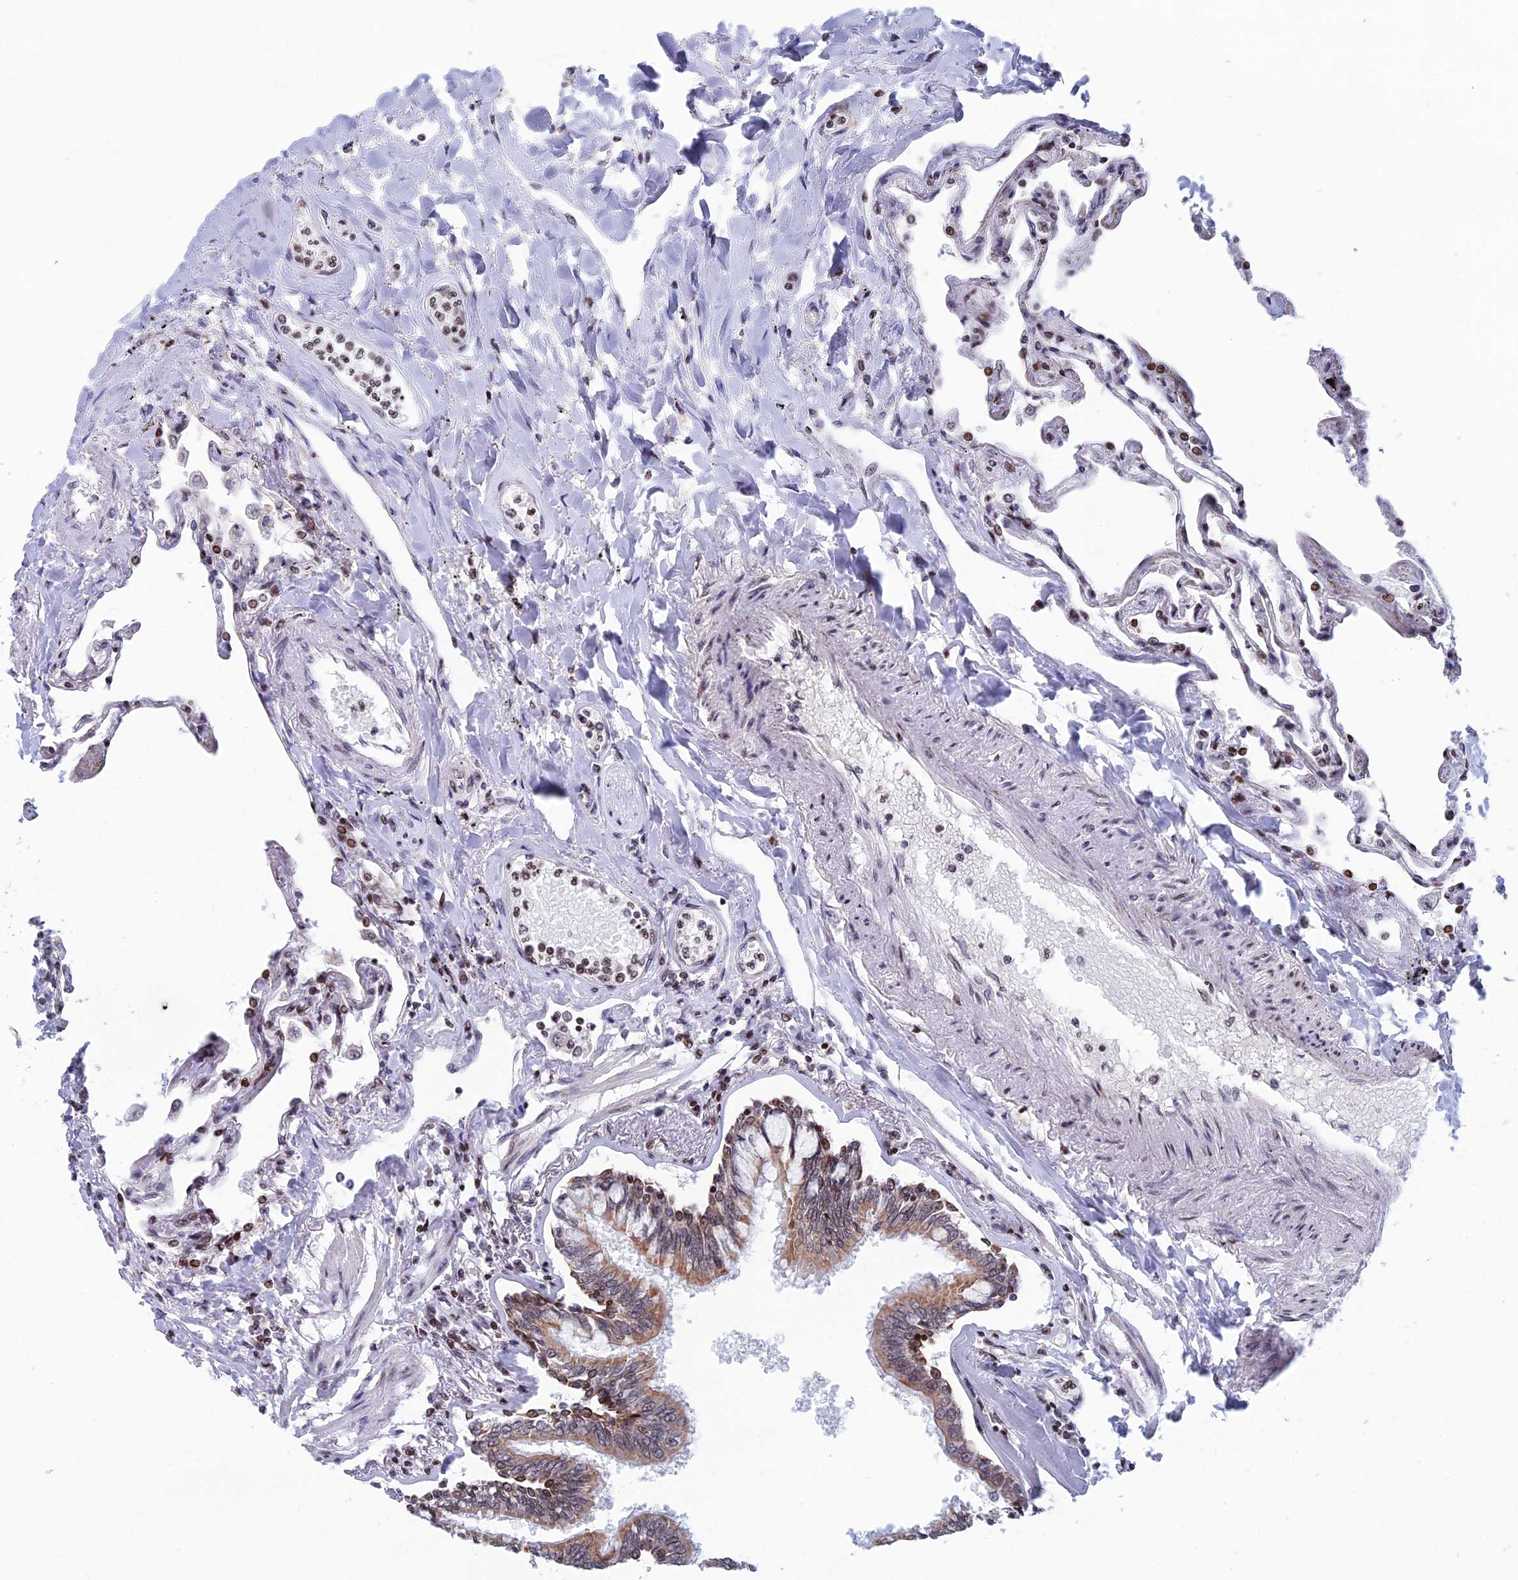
{"staining": {"intensity": "moderate", "quantity": "25%-75%", "location": "nuclear"}, "tissue": "lung", "cell_type": "Alveolar cells", "image_type": "normal", "snomed": [{"axis": "morphology", "description": "Normal tissue, NOS"}, {"axis": "topography", "description": "Lung"}], "caption": "Immunohistochemical staining of normal lung reveals moderate nuclear protein positivity in about 25%-75% of alveolar cells.", "gene": "AFF3", "patient": {"sex": "female", "age": 67}}